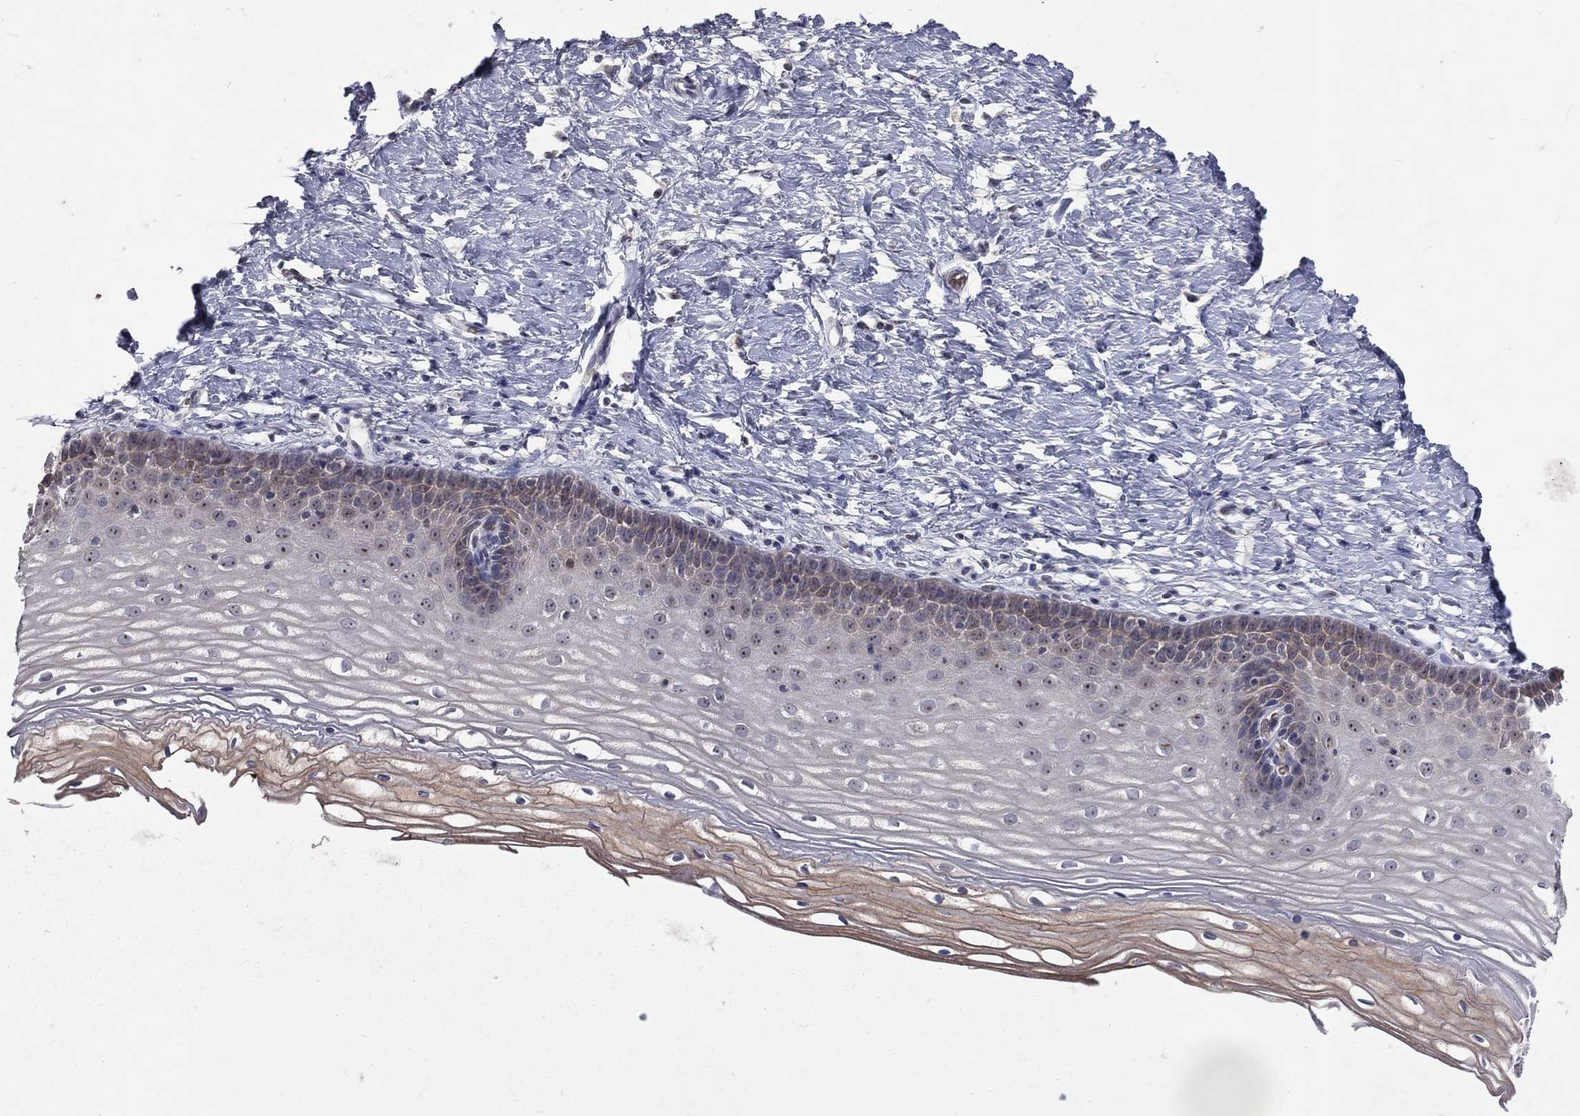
{"staining": {"intensity": "negative", "quantity": "none", "location": "none"}, "tissue": "cervix", "cell_type": "Glandular cells", "image_type": "normal", "snomed": [{"axis": "morphology", "description": "Normal tissue, NOS"}, {"axis": "topography", "description": "Cervix"}], "caption": "High power microscopy photomicrograph of an IHC image of normal cervix, revealing no significant positivity in glandular cells. (Brightfield microscopy of DAB immunohistochemistry at high magnification).", "gene": "DSG4", "patient": {"sex": "female", "age": 37}}